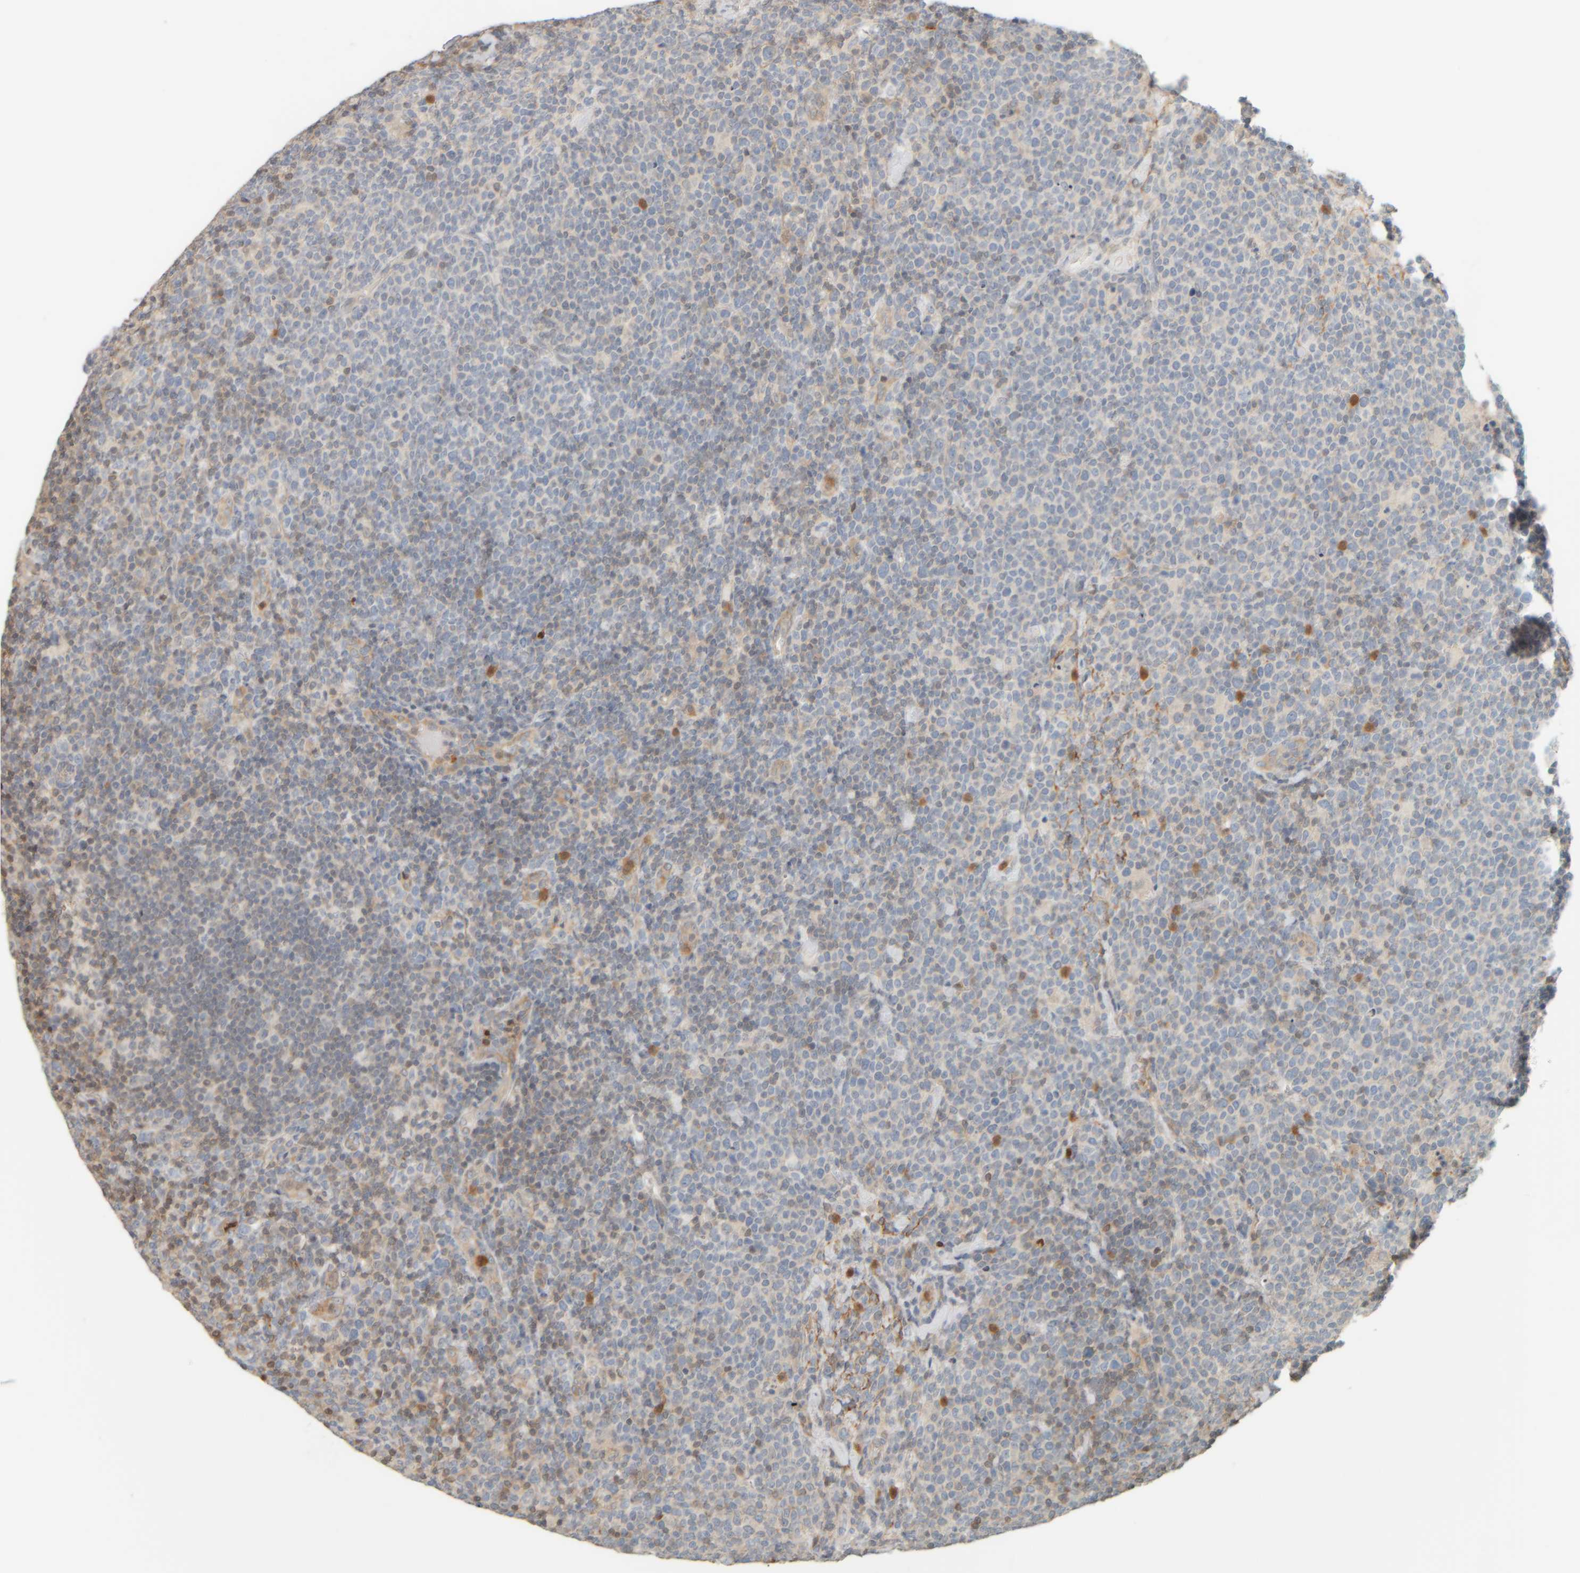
{"staining": {"intensity": "negative", "quantity": "none", "location": "none"}, "tissue": "lymphoma", "cell_type": "Tumor cells", "image_type": "cancer", "snomed": [{"axis": "morphology", "description": "Malignant lymphoma, non-Hodgkin's type, High grade"}, {"axis": "topography", "description": "Lymph node"}], "caption": "A micrograph of lymphoma stained for a protein shows no brown staining in tumor cells.", "gene": "PTGES3L-AARSD1", "patient": {"sex": "male", "age": 61}}